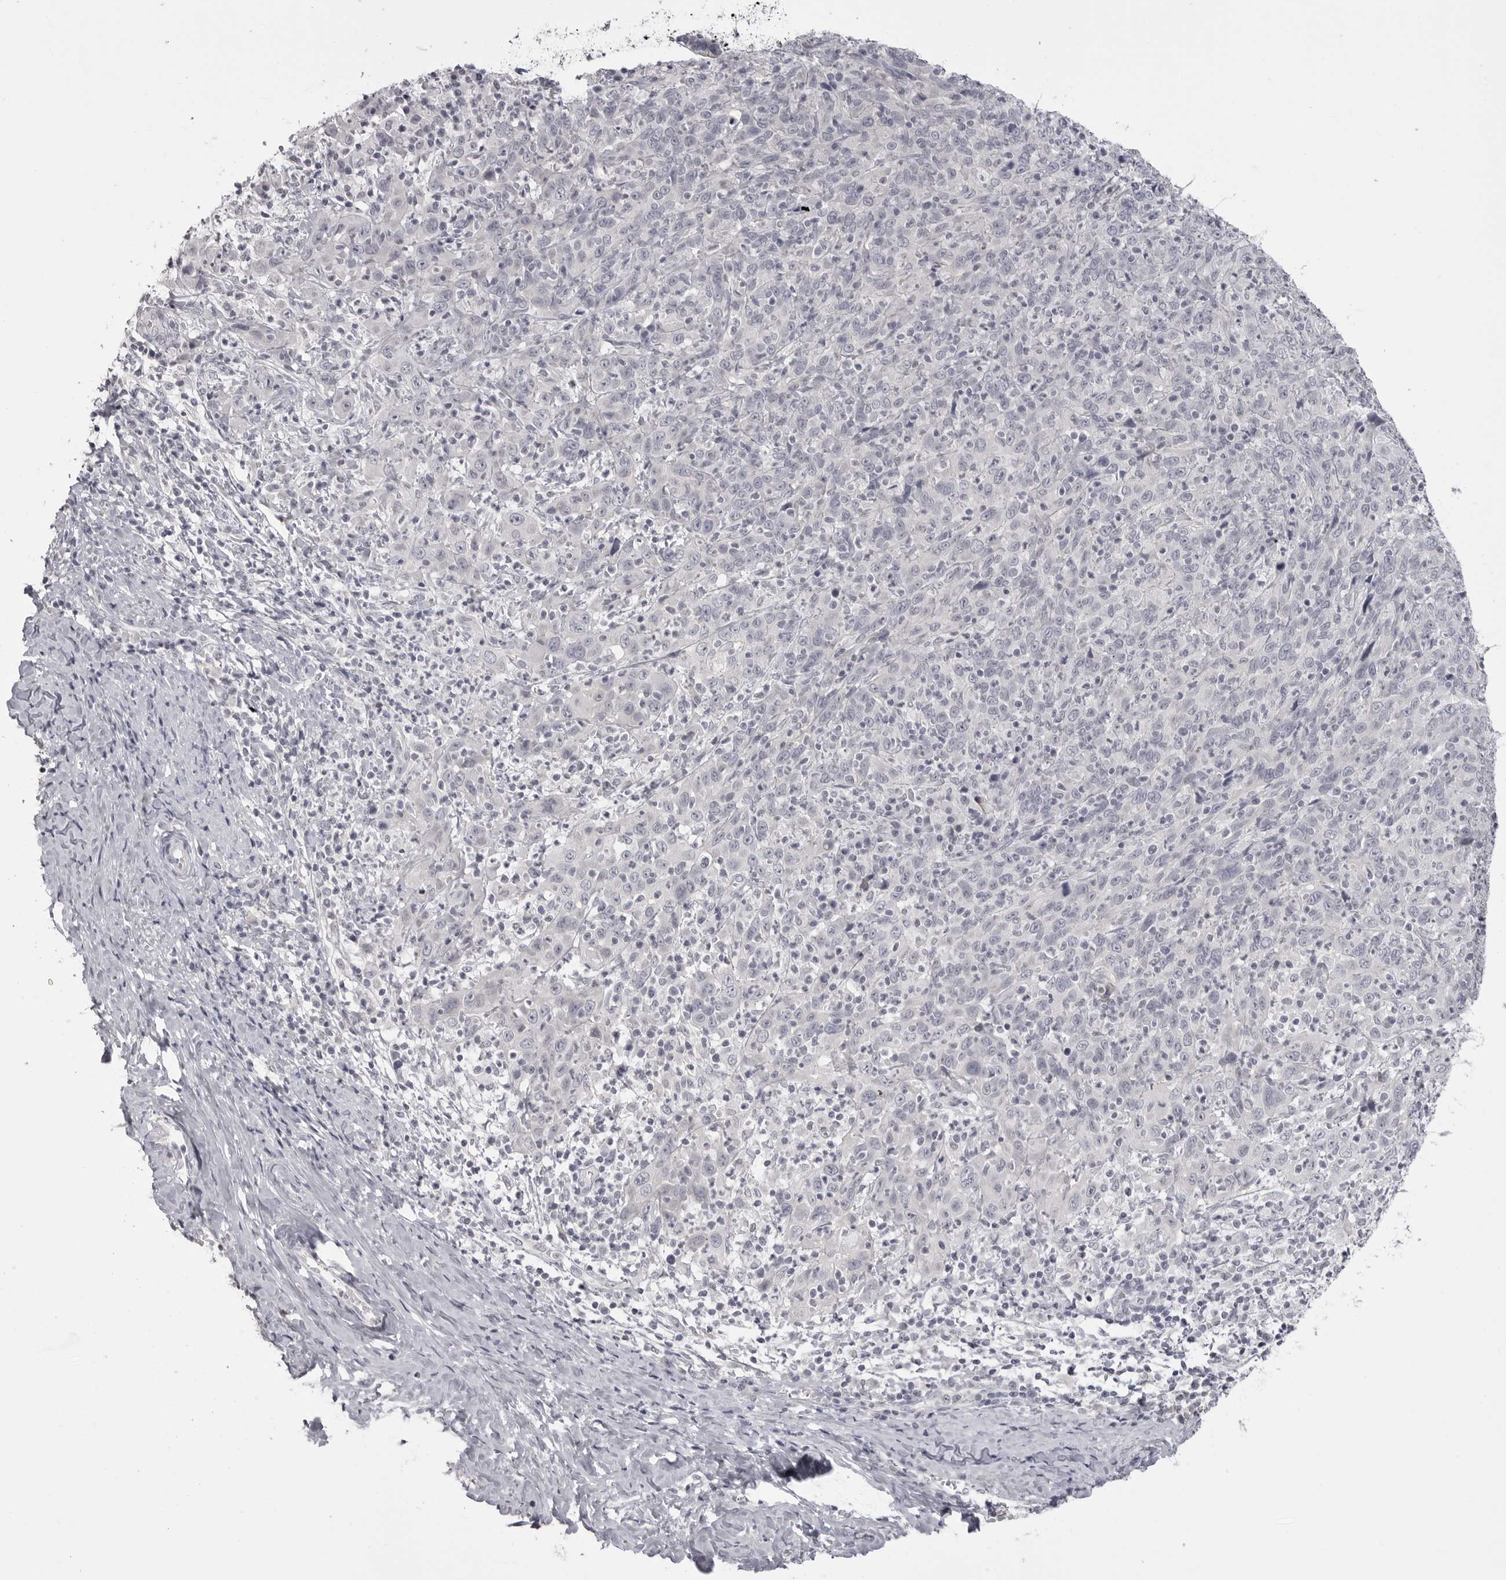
{"staining": {"intensity": "negative", "quantity": "none", "location": "none"}, "tissue": "cervical cancer", "cell_type": "Tumor cells", "image_type": "cancer", "snomed": [{"axis": "morphology", "description": "Squamous cell carcinoma, NOS"}, {"axis": "topography", "description": "Cervix"}], "caption": "Micrograph shows no significant protein expression in tumor cells of cervical cancer (squamous cell carcinoma).", "gene": "GPN2", "patient": {"sex": "female", "age": 46}}